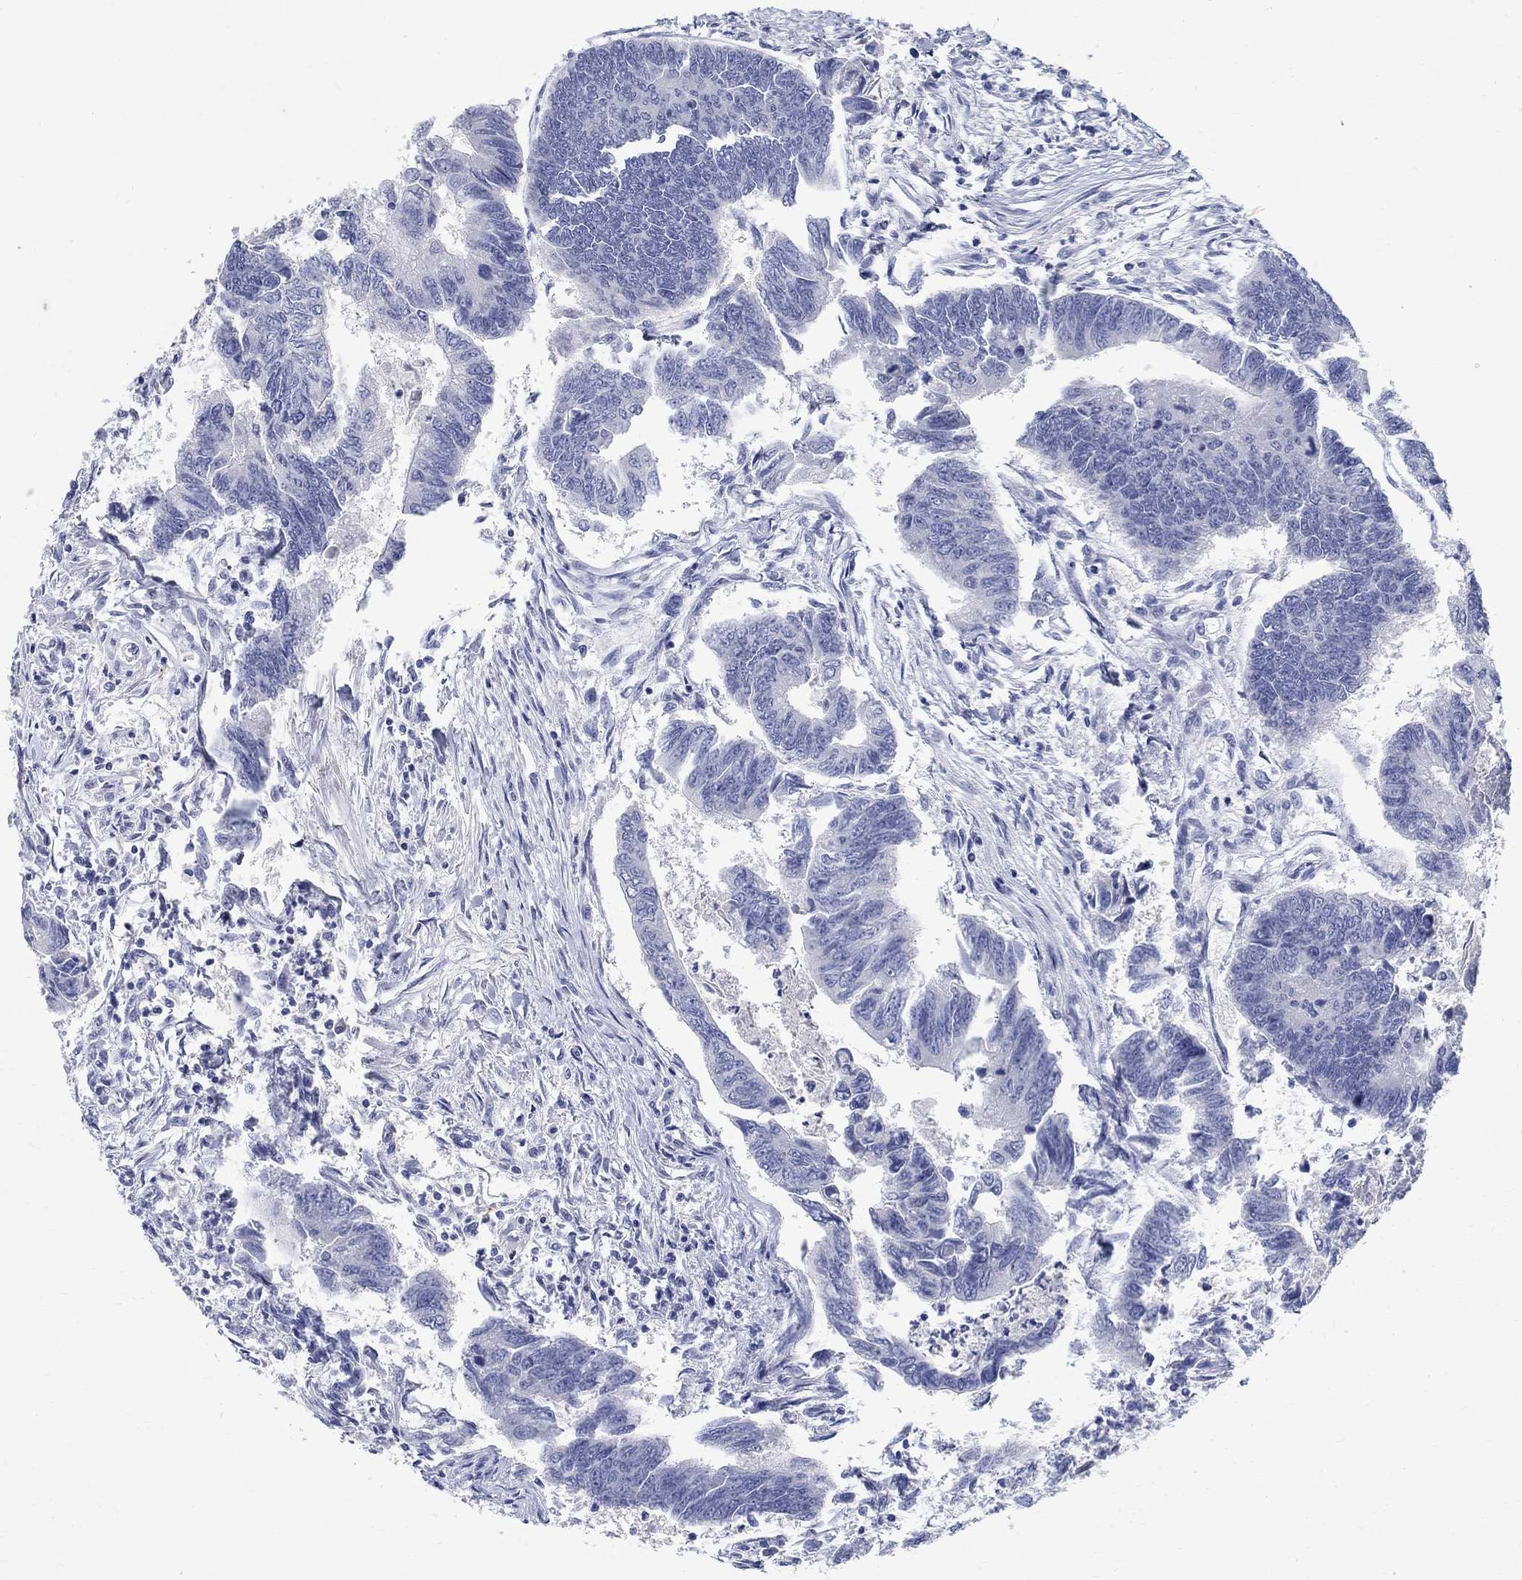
{"staining": {"intensity": "negative", "quantity": "none", "location": "none"}, "tissue": "colorectal cancer", "cell_type": "Tumor cells", "image_type": "cancer", "snomed": [{"axis": "morphology", "description": "Adenocarcinoma, NOS"}, {"axis": "topography", "description": "Colon"}], "caption": "The micrograph shows no significant positivity in tumor cells of adenocarcinoma (colorectal).", "gene": "SOX2", "patient": {"sex": "female", "age": 65}}